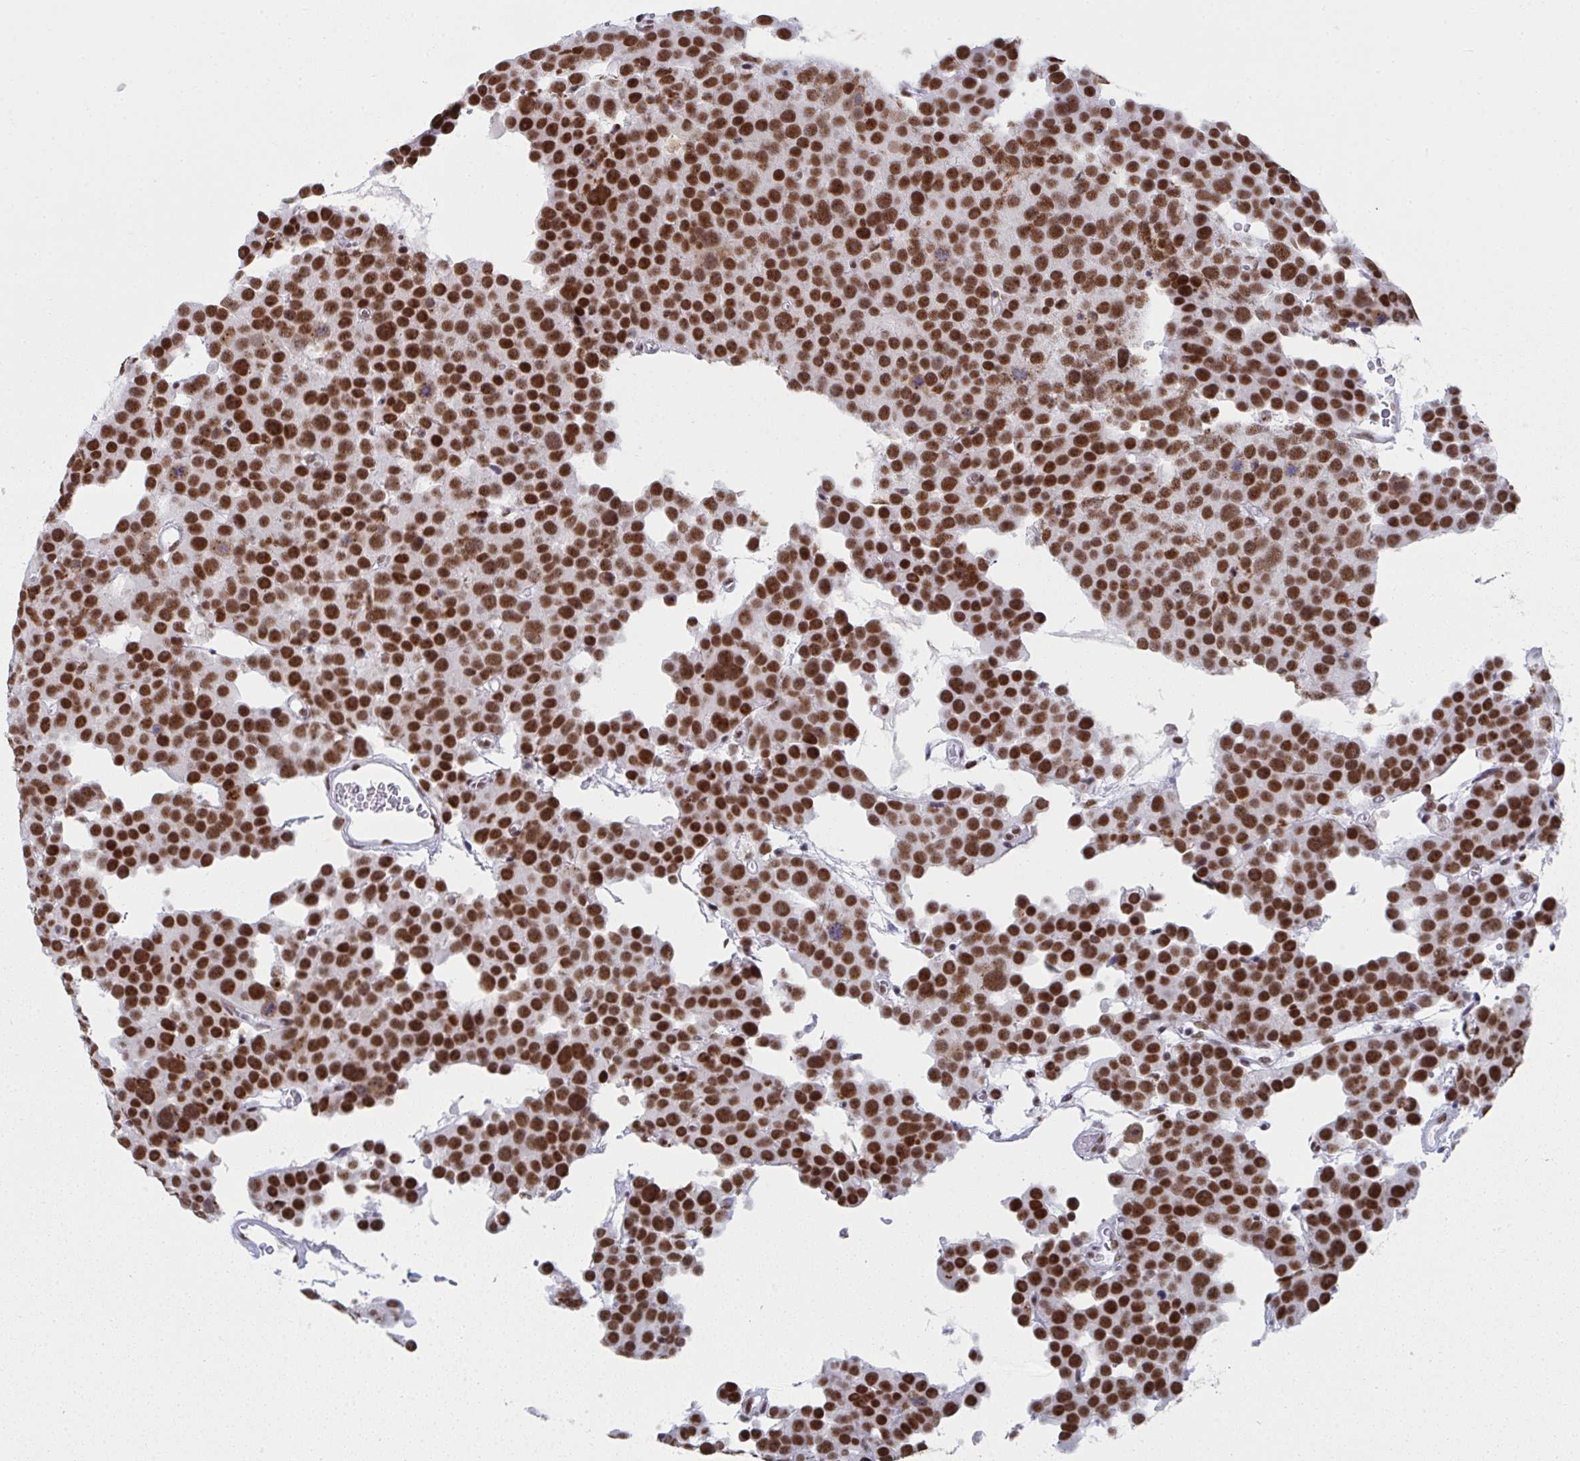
{"staining": {"intensity": "strong", "quantity": ">75%", "location": "nuclear"}, "tissue": "testis cancer", "cell_type": "Tumor cells", "image_type": "cancer", "snomed": [{"axis": "morphology", "description": "Seminoma, NOS"}, {"axis": "topography", "description": "Testis"}], "caption": "This histopathology image exhibits IHC staining of human testis seminoma, with high strong nuclear expression in approximately >75% of tumor cells.", "gene": "SNRNP70", "patient": {"sex": "male", "age": 71}}